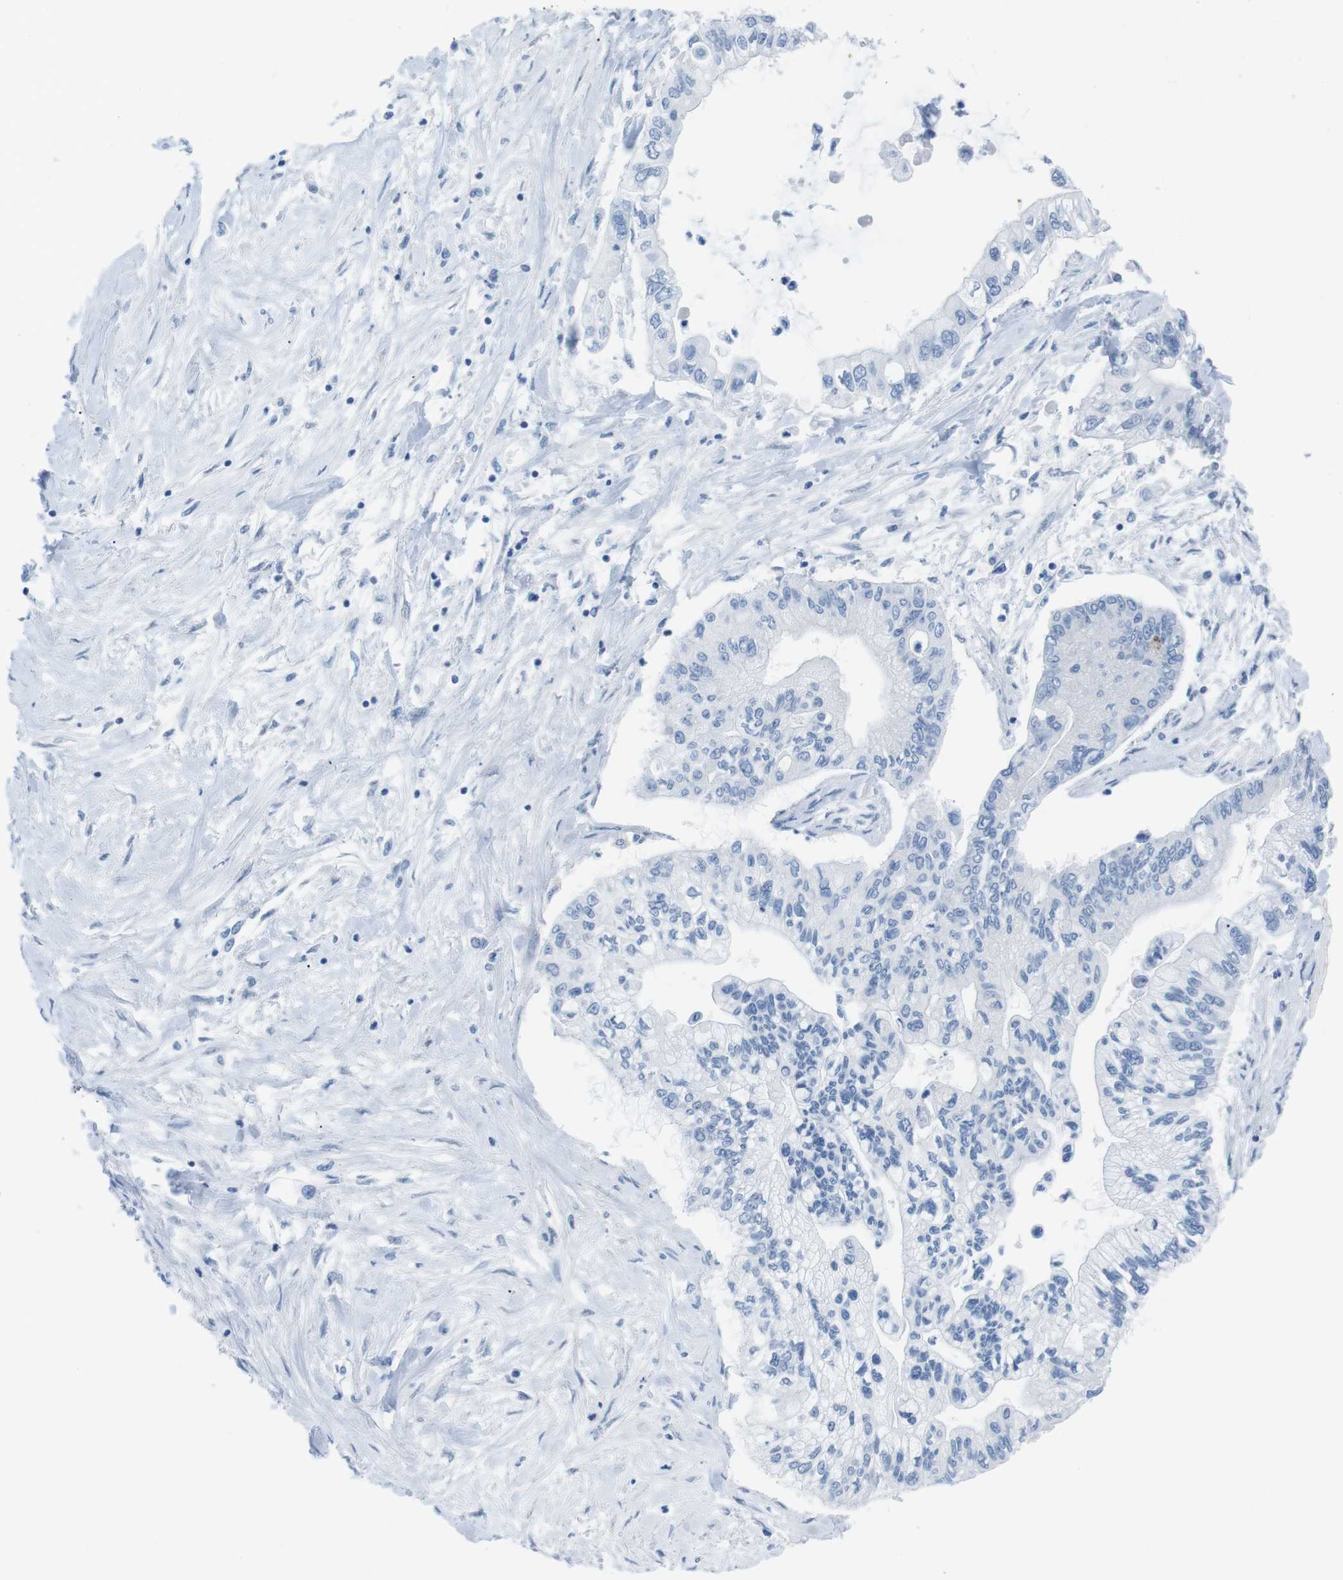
{"staining": {"intensity": "negative", "quantity": "none", "location": "none"}, "tissue": "pancreatic cancer", "cell_type": "Tumor cells", "image_type": "cancer", "snomed": [{"axis": "morphology", "description": "Adenocarcinoma, NOS"}, {"axis": "topography", "description": "Pancreas"}], "caption": "High power microscopy micrograph of an IHC image of adenocarcinoma (pancreatic), revealing no significant staining in tumor cells.", "gene": "MUC2", "patient": {"sex": "female", "age": 77}}